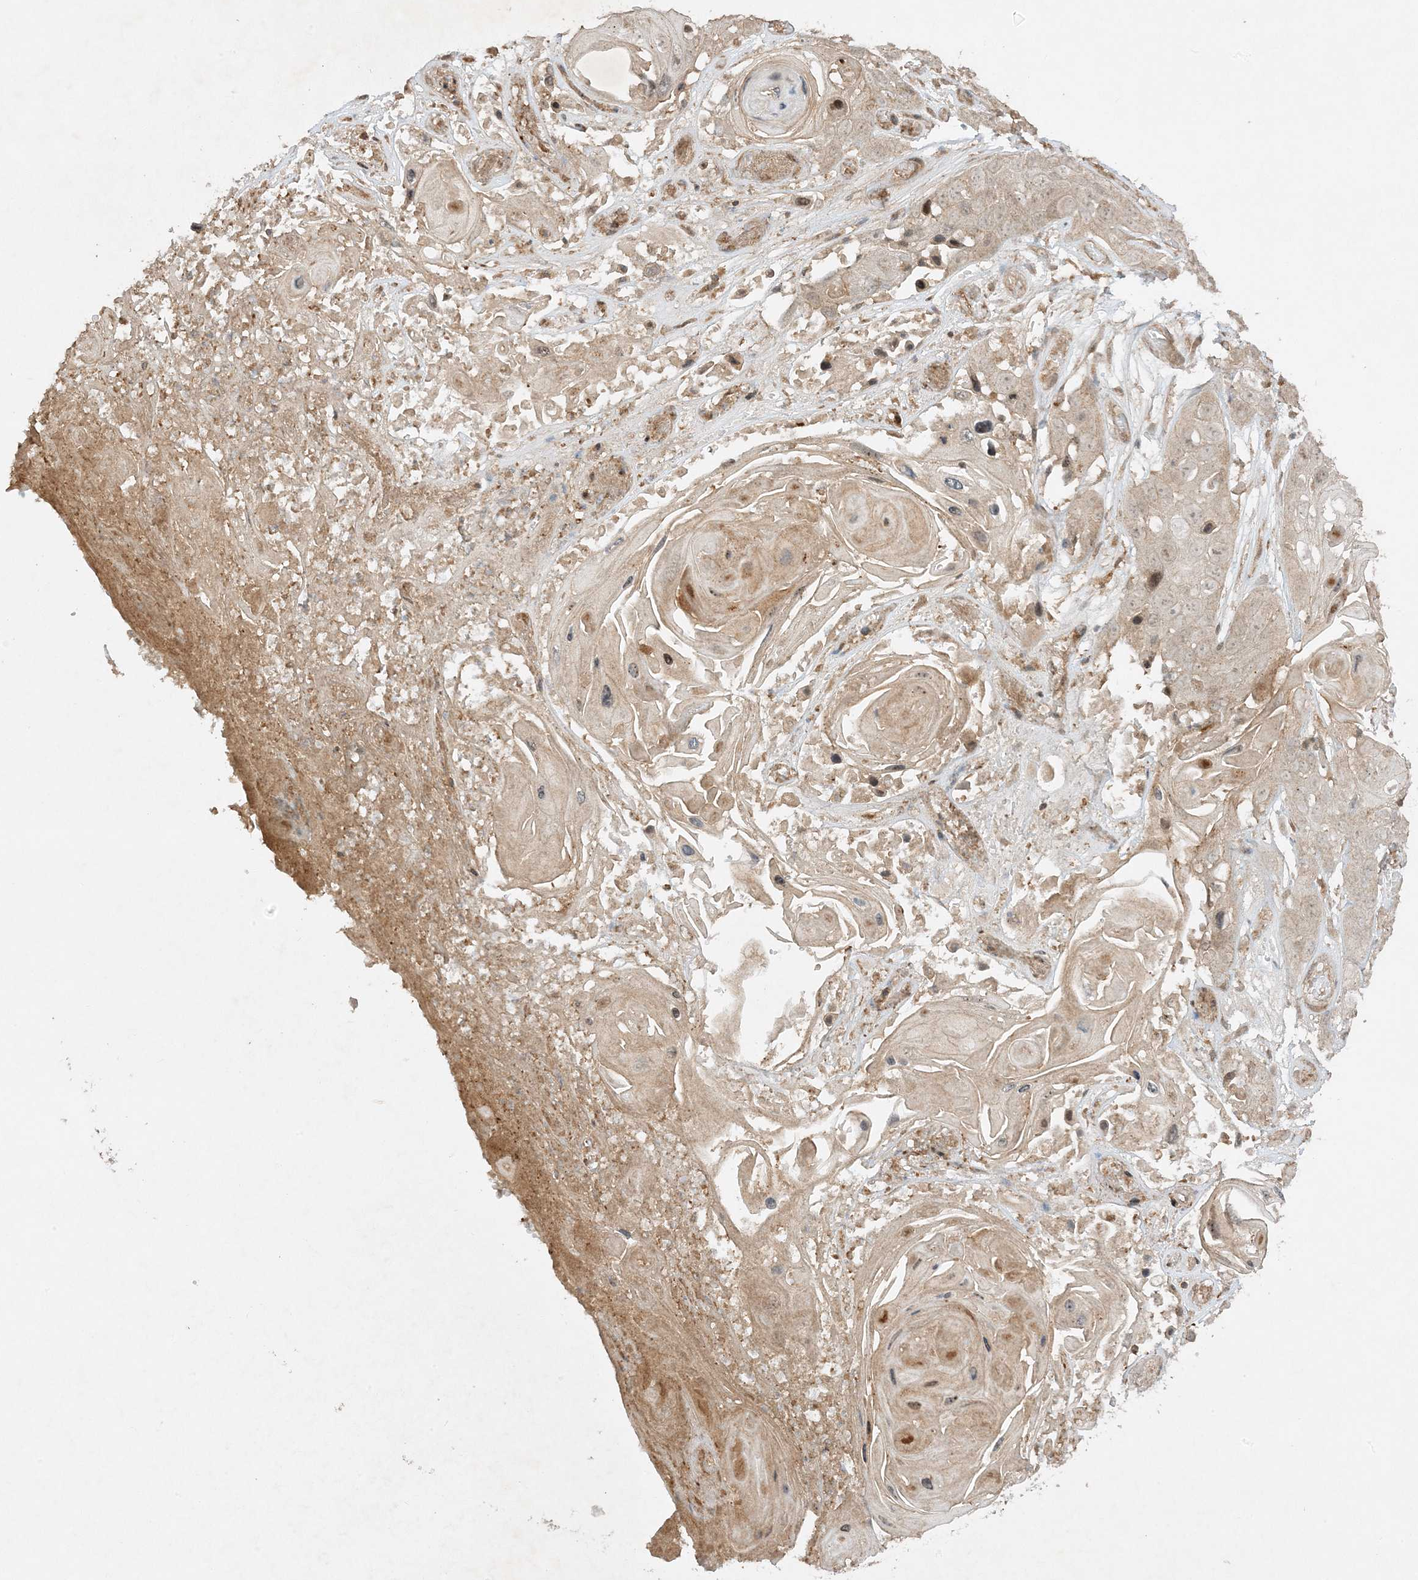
{"staining": {"intensity": "negative", "quantity": "none", "location": "none"}, "tissue": "skin cancer", "cell_type": "Tumor cells", "image_type": "cancer", "snomed": [{"axis": "morphology", "description": "Squamous cell carcinoma, NOS"}, {"axis": "topography", "description": "Skin"}], "caption": "The histopathology image reveals no staining of tumor cells in skin squamous cell carcinoma.", "gene": "XRN1", "patient": {"sex": "male", "age": 55}}